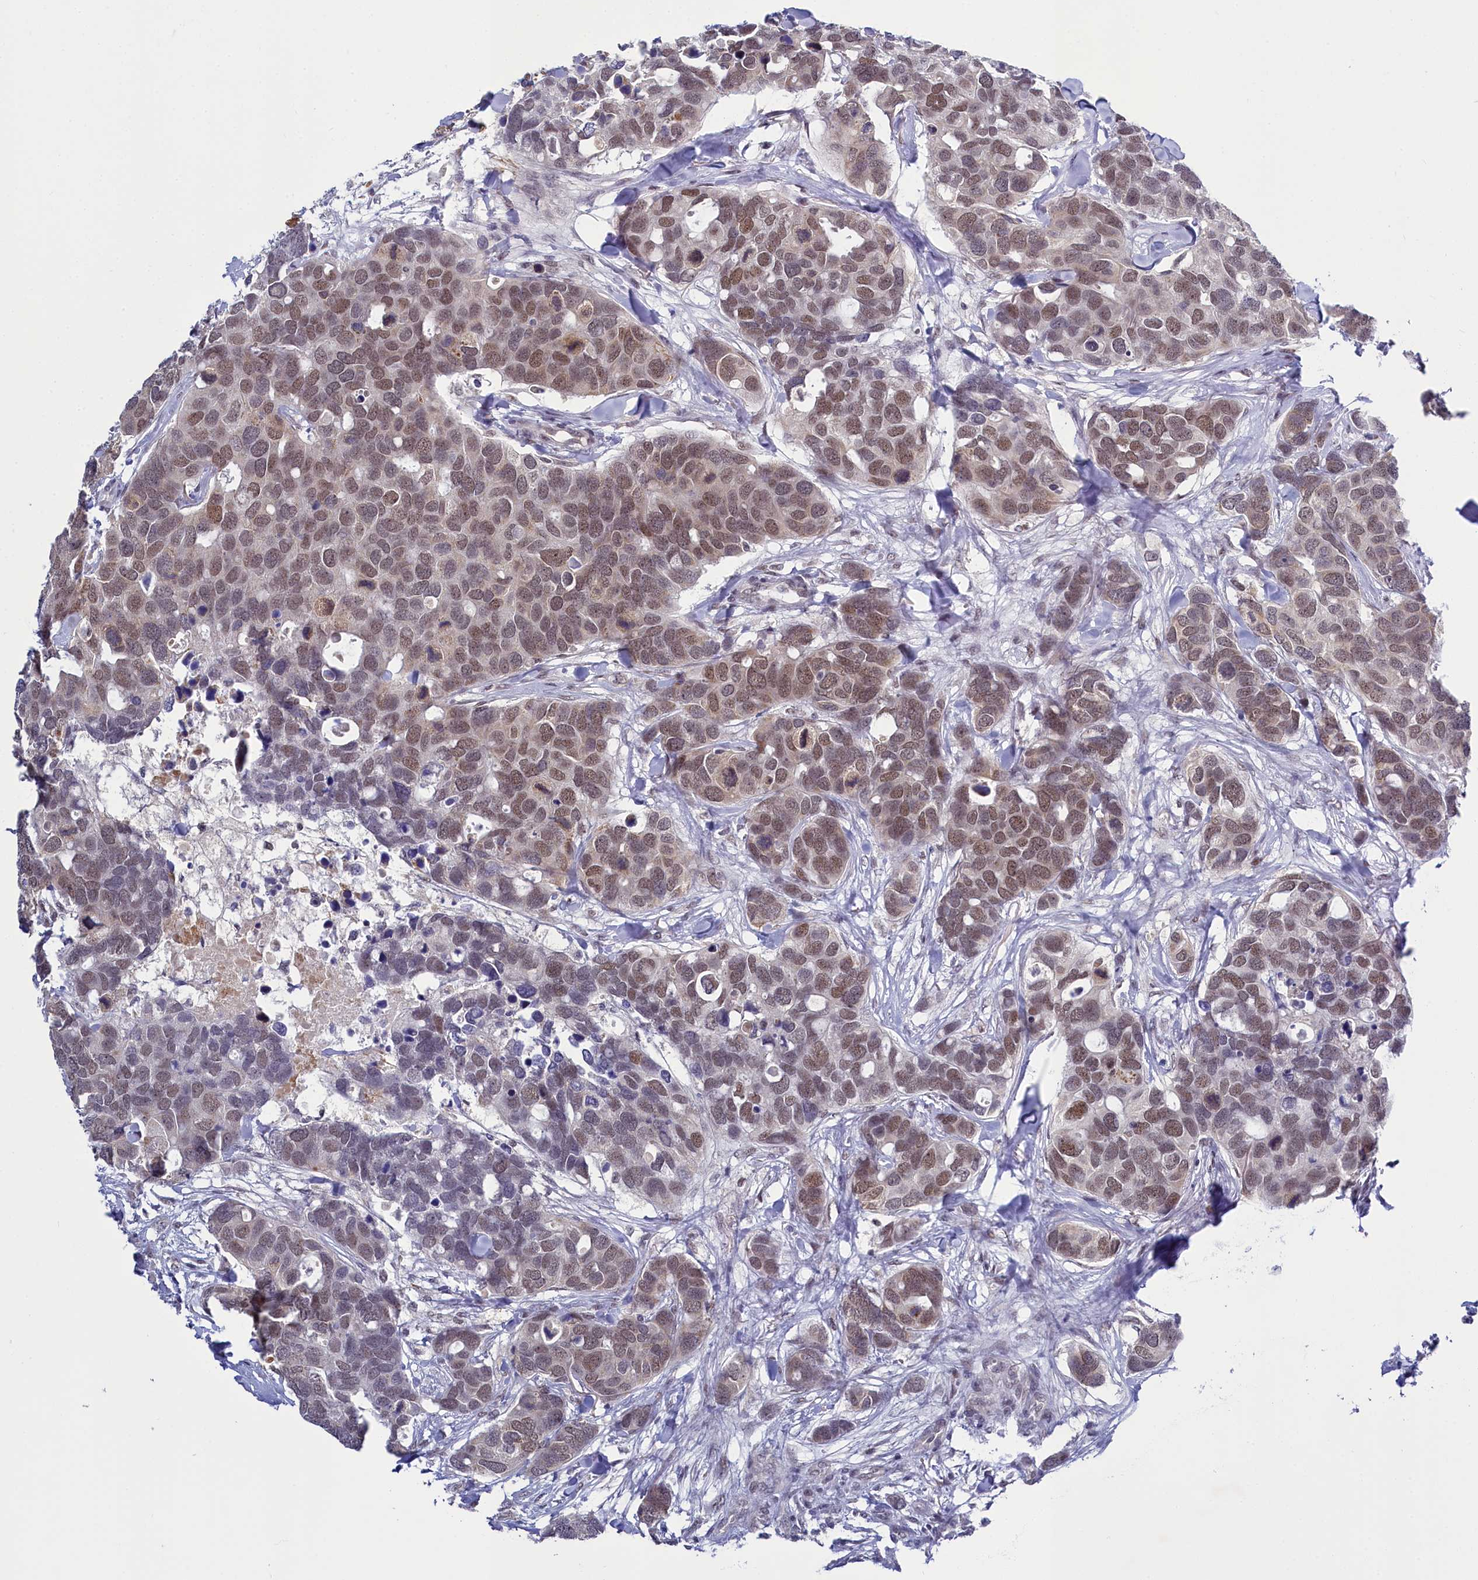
{"staining": {"intensity": "moderate", "quantity": ">75%", "location": "nuclear"}, "tissue": "breast cancer", "cell_type": "Tumor cells", "image_type": "cancer", "snomed": [{"axis": "morphology", "description": "Duct carcinoma"}, {"axis": "topography", "description": "Breast"}], "caption": "Immunohistochemical staining of human breast cancer demonstrates moderate nuclear protein positivity in about >75% of tumor cells. (Stains: DAB in brown, nuclei in blue, Microscopy: brightfield microscopy at high magnification).", "gene": "PPHLN1", "patient": {"sex": "female", "age": 83}}